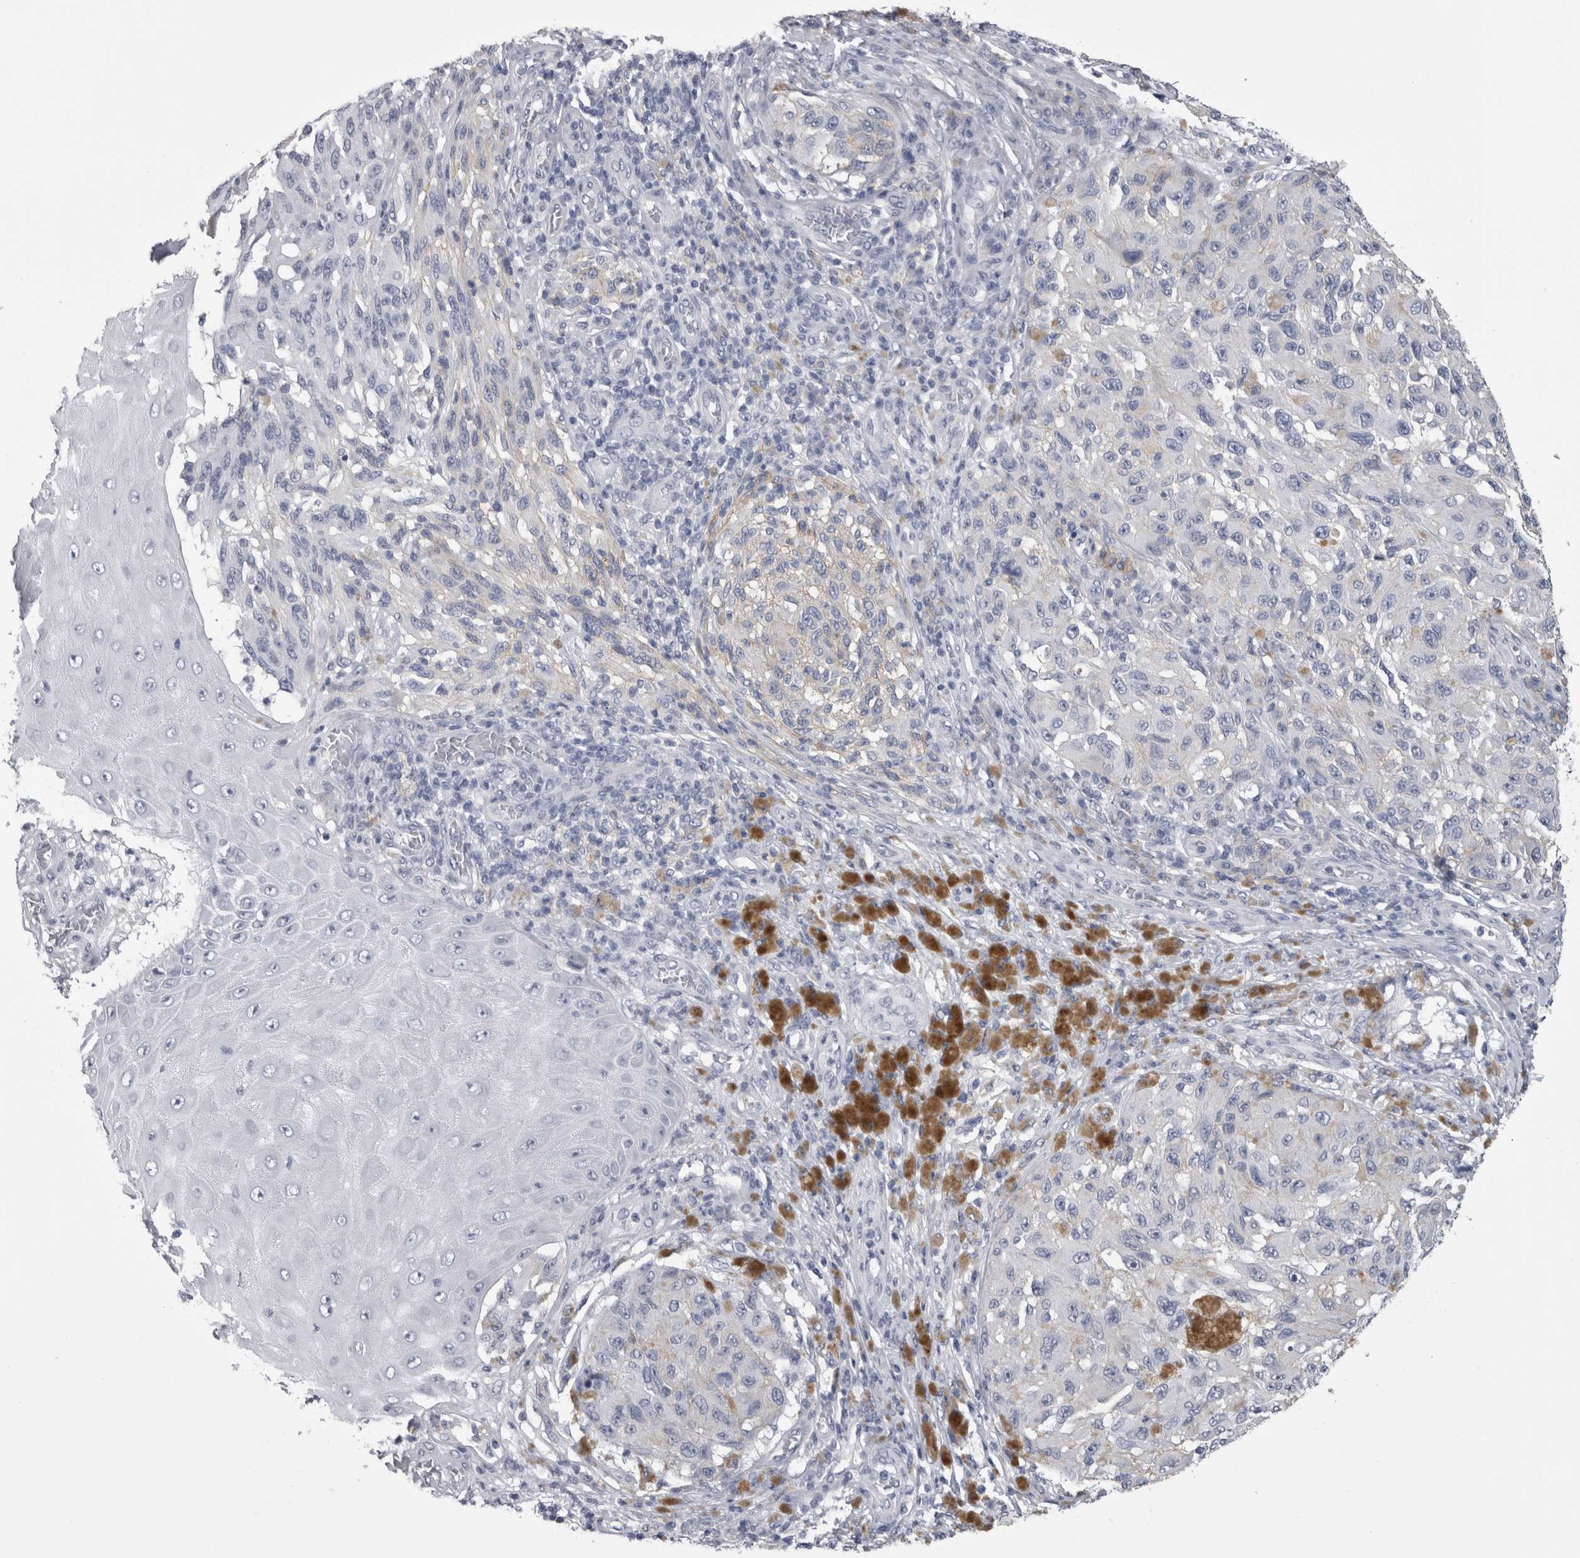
{"staining": {"intensity": "negative", "quantity": "none", "location": "none"}, "tissue": "melanoma", "cell_type": "Tumor cells", "image_type": "cancer", "snomed": [{"axis": "morphology", "description": "Malignant melanoma, NOS"}, {"axis": "topography", "description": "Skin"}], "caption": "Tumor cells show no significant protein staining in malignant melanoma. The staining is performed using DAB brown chromogen with nuclei counter-stained in using hematoxylin.", "gene": "AFMID", "patient": {"sex": "female", "age": 73}}